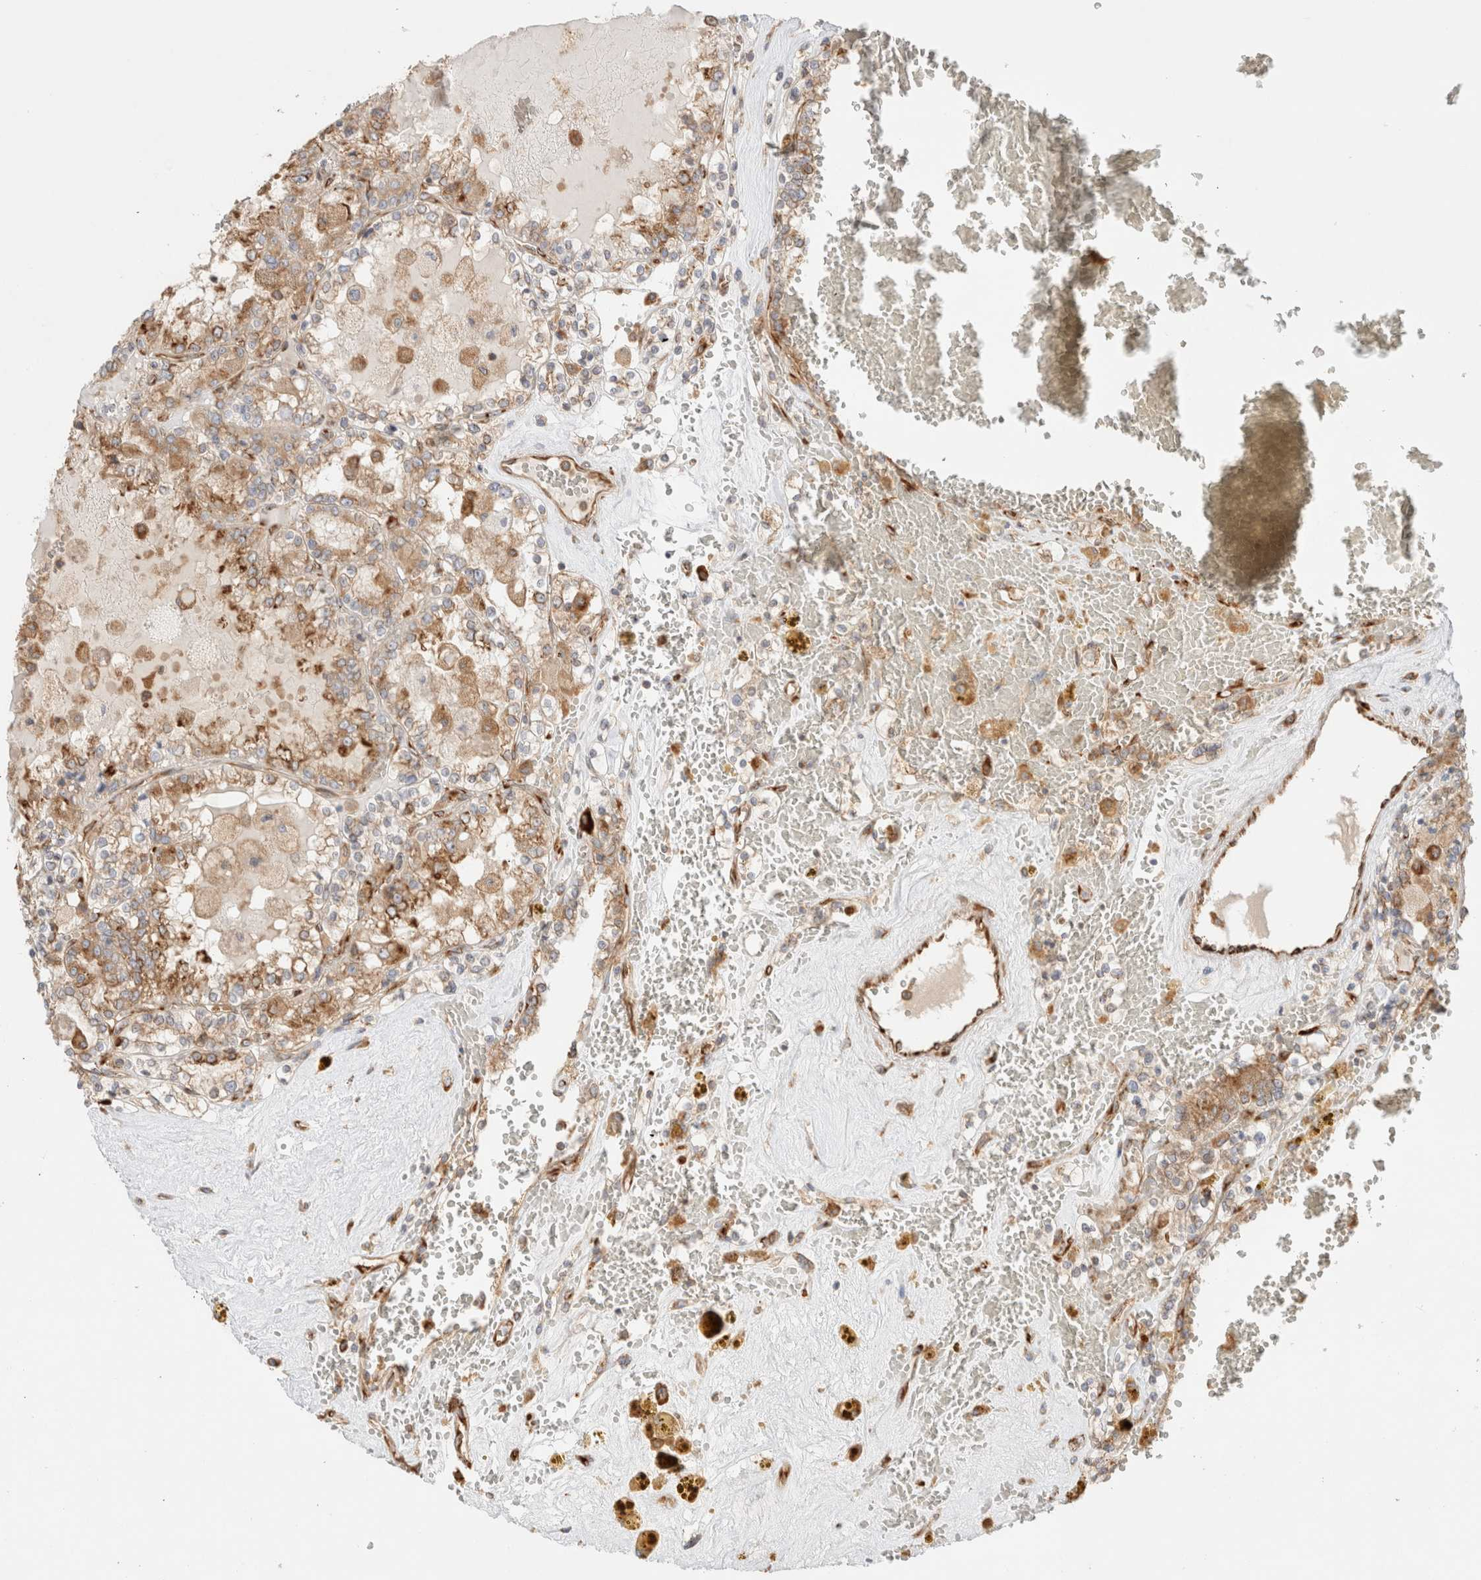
{"staining": {"intensity": "moderate", "quantity": ">75%", "location": "cytoplasmic/membranous"}, "tissue": "renal cancer", "cell_type": "Tumor cells", "image_type": "cancer", "snomed": [{"axis": "morphology", "description": "Adenocarcinoma, NOS"}, {"axis": "topography", "description": "Kidney"}], "caption": "Tumor cells reveal medium levels of moderate cytoplasmic/membranous expression in approximately >75% of cells in human renal adenocarcinoma.", "gene": "ZC2HC1A", "patient": {"sex": "female", "age": 56}}